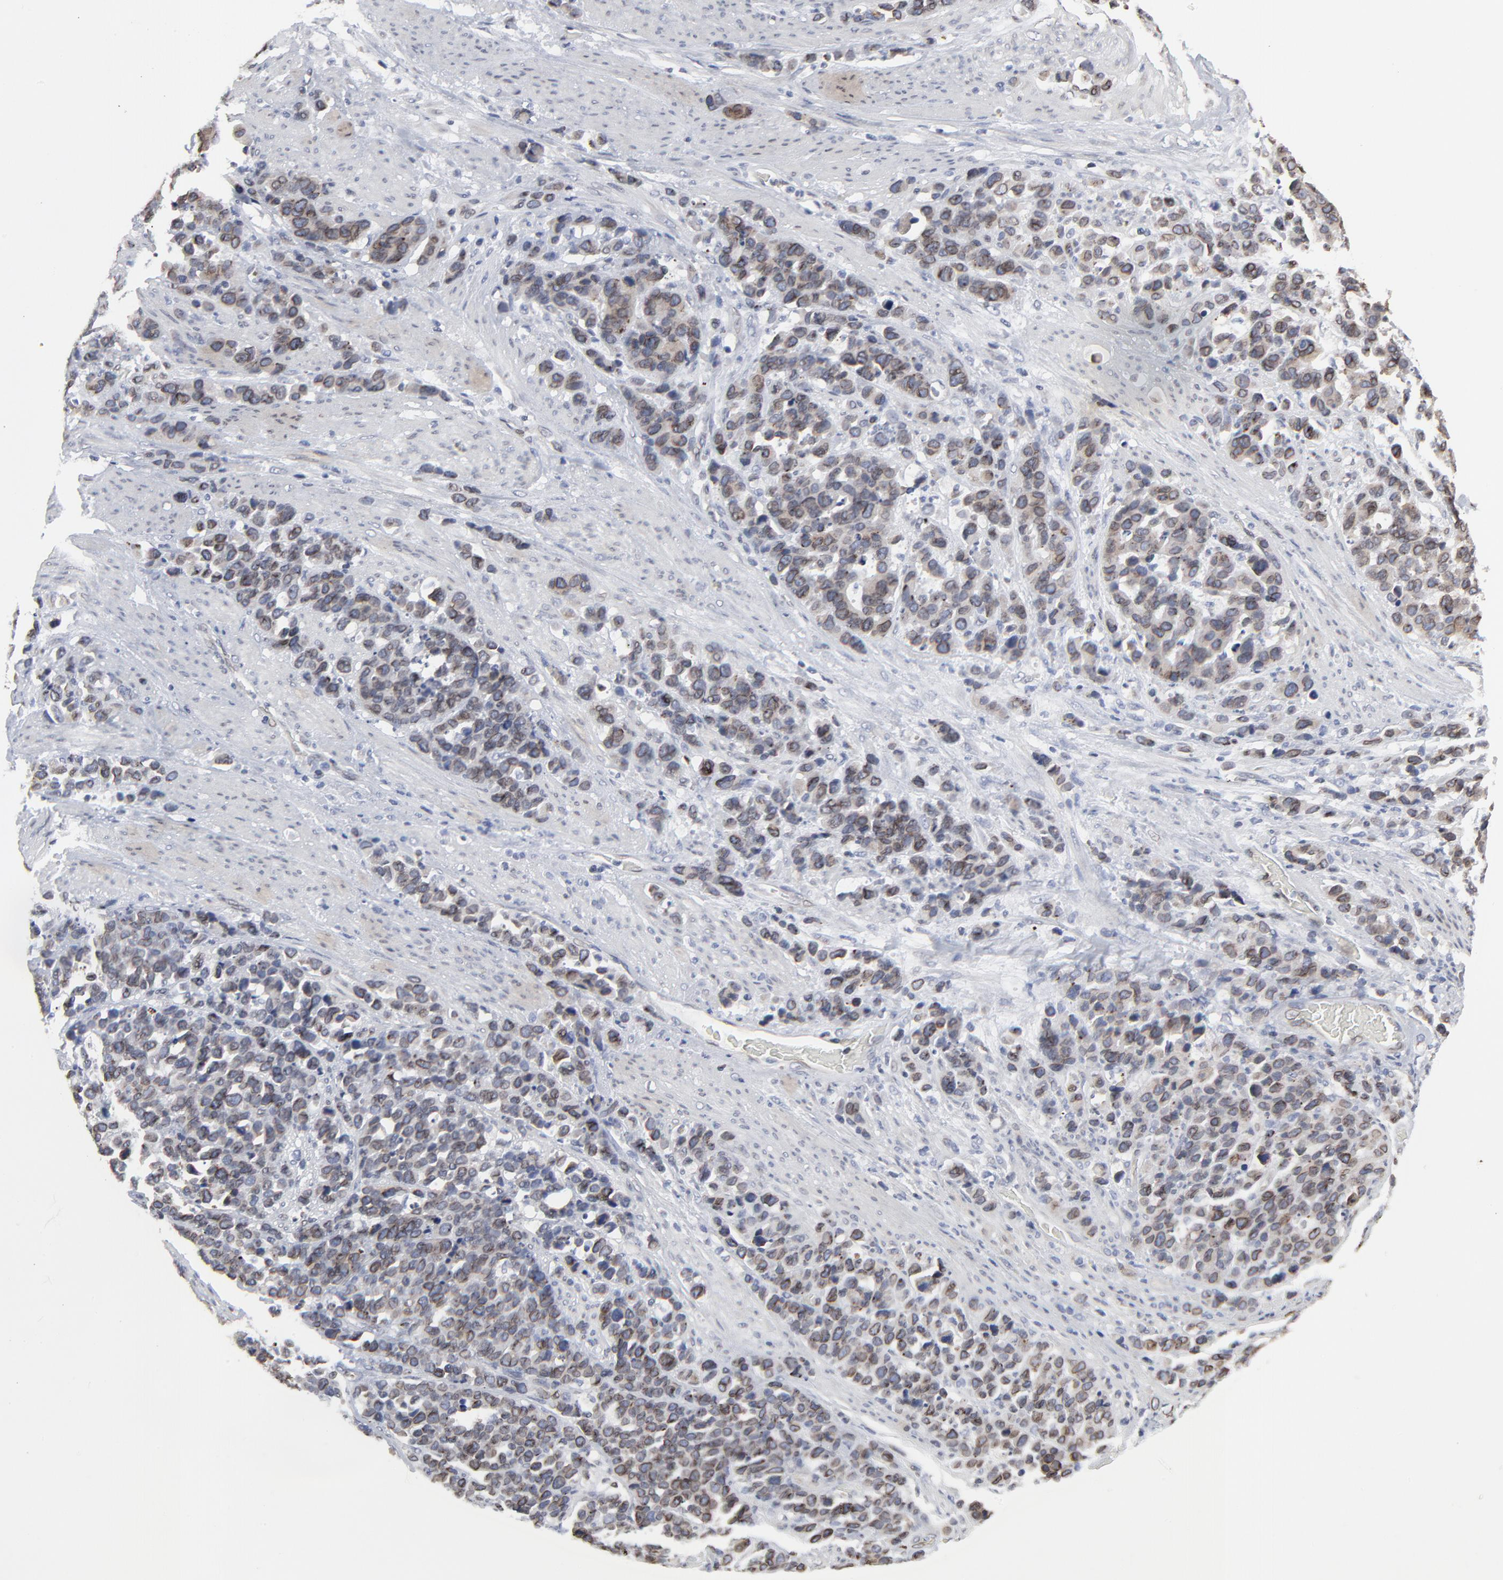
{"staining": {"intensity": "moderate", "quantity": ">75%", "location": "cytoplasmic/membranous,nuclear"}, "tissue": "stomach cancer", "cell_type": "Tumor cells", "image_type": "cancer", "snomed": [{"axis": "morphology", "description": "Adenocarcinoma, NOS"}, {"axis": "topography", "description": "Stomach, upper"}], "caption": "This histopathology image demonstrates immunohistochemistry staining of adenocarcinoma (stomach), with medium moderate cytoplasmic/membranous and nuclear expression in approximately >75% of tumor cells.", "gene": "SYNE2", "patient": {"sex": "male", "age": 71}}